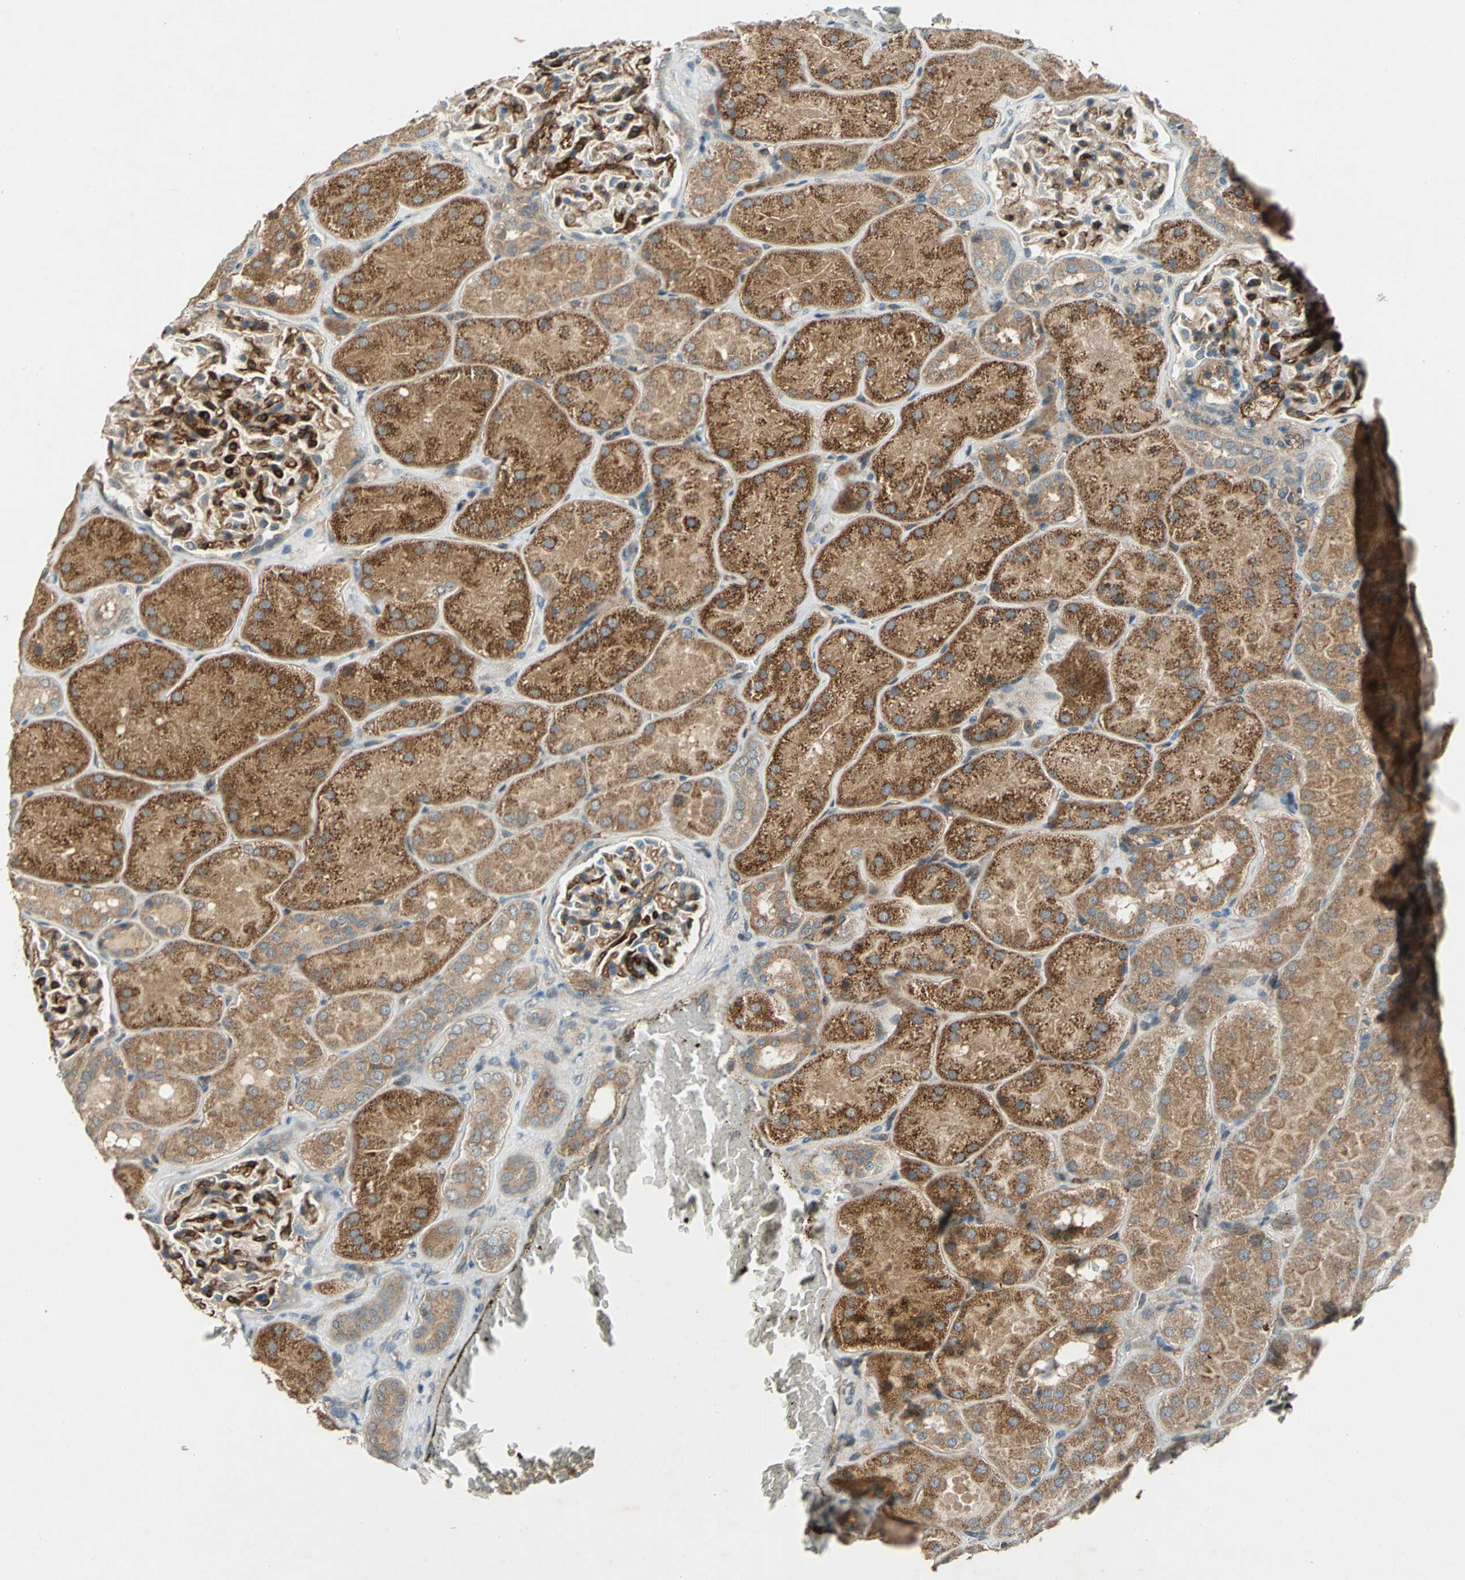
{"staining": {"intensity": "strong", "quantity": ">75%", "location": "cytoplasmic/membranous"}, "tissue": "kidney", "cell_type": "Cells in glomeruli", "image_type": "normal", "snomed": [{"axis": "morphology", "description": "Normal tissue, NOS"}, {"axis": "topography", "description": "Kidney"}], "caption": "Cells in glomeruli reveal high levels of strong cytoplasmic/membranous staining in approximately >75% of cells in normal kidney. (DAB (3,3'-diaminobenzidine) IHC with brightfield microscopy, high magnification).", "gene": "EMCN", "patient": {"sex": "male", "age": 28}}